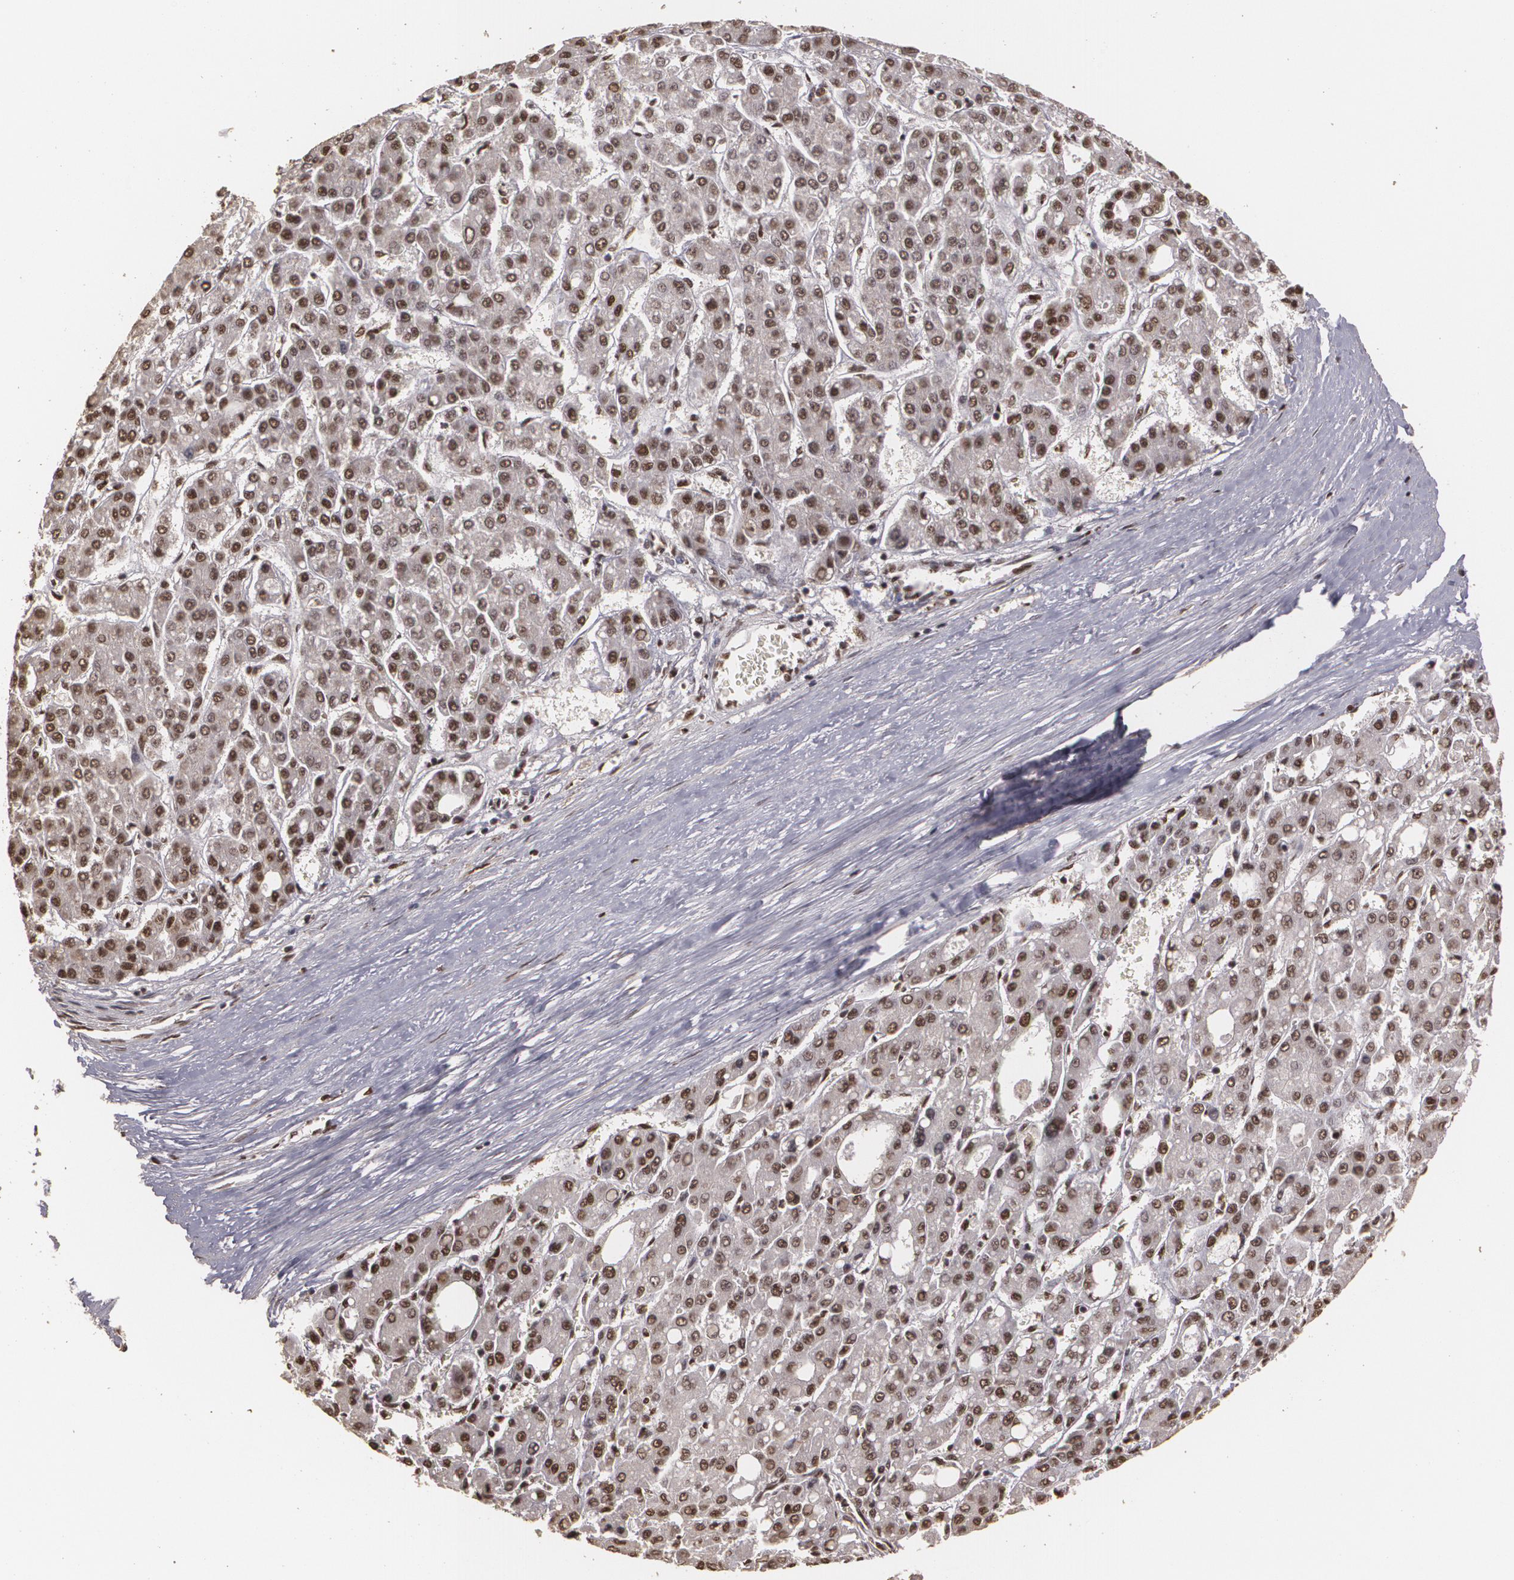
{"staining": {"intensity": "strong", "quantity": ">75%", "location": "cytoplasmic/membranous,nuclear"}, "tissue": "liver cancer", "cell_type": "Tumor cells", "image_type": "cancer", "snomed": [{"axis": "morphology", "description": "Carcinoma, Hepatocellular, NOS"}, {"axis": "topography", "description": "Liver"}], "caption": "Tumor cells show strong cytoplasmic/membranous and nuclear expression in approximately >75% of cells in liver hepatocellular carcinoma.", "gene": "RCOR1", "patient": {"sex": "male", "age": 69}}